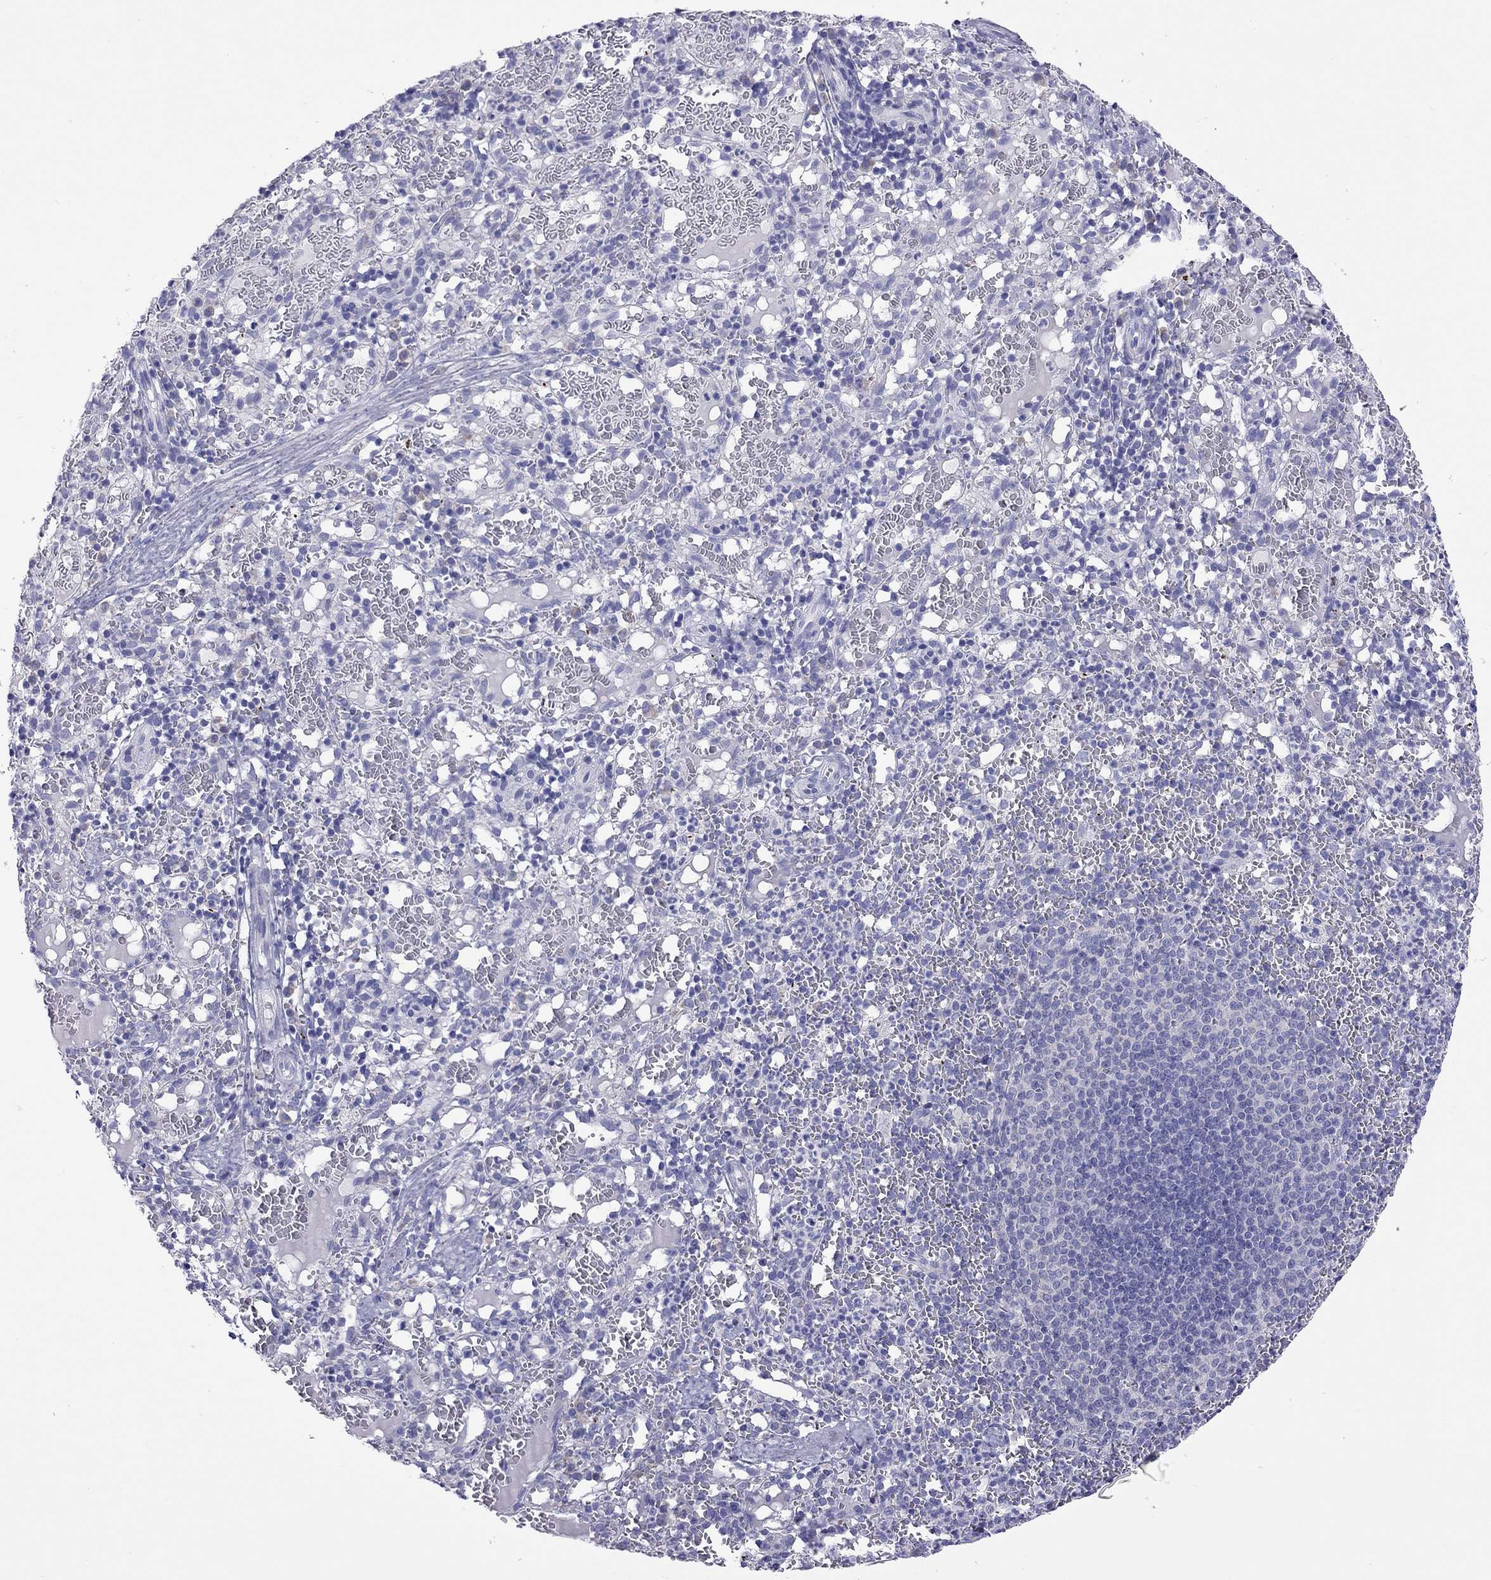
{"staining": {"intensity": "negative", "quantity": "none", "location": "none"}, "tissue": "spleen", "cell_type": "Cells in red pulp", "image_type": "normal", "snomed": [{"axis": "morphology", "description": "Normal tissue, NOS"}, {"axis": "topography", "description": "Spleen"}], "caption": "DAB (3,3'-diaminobenzidine) immunohistochemical staining of unremarkable human spleen displays no significant staining in cells in red pulp.", "gene": "COL9A1", "patient": {"sex": "male", "age": 11}}